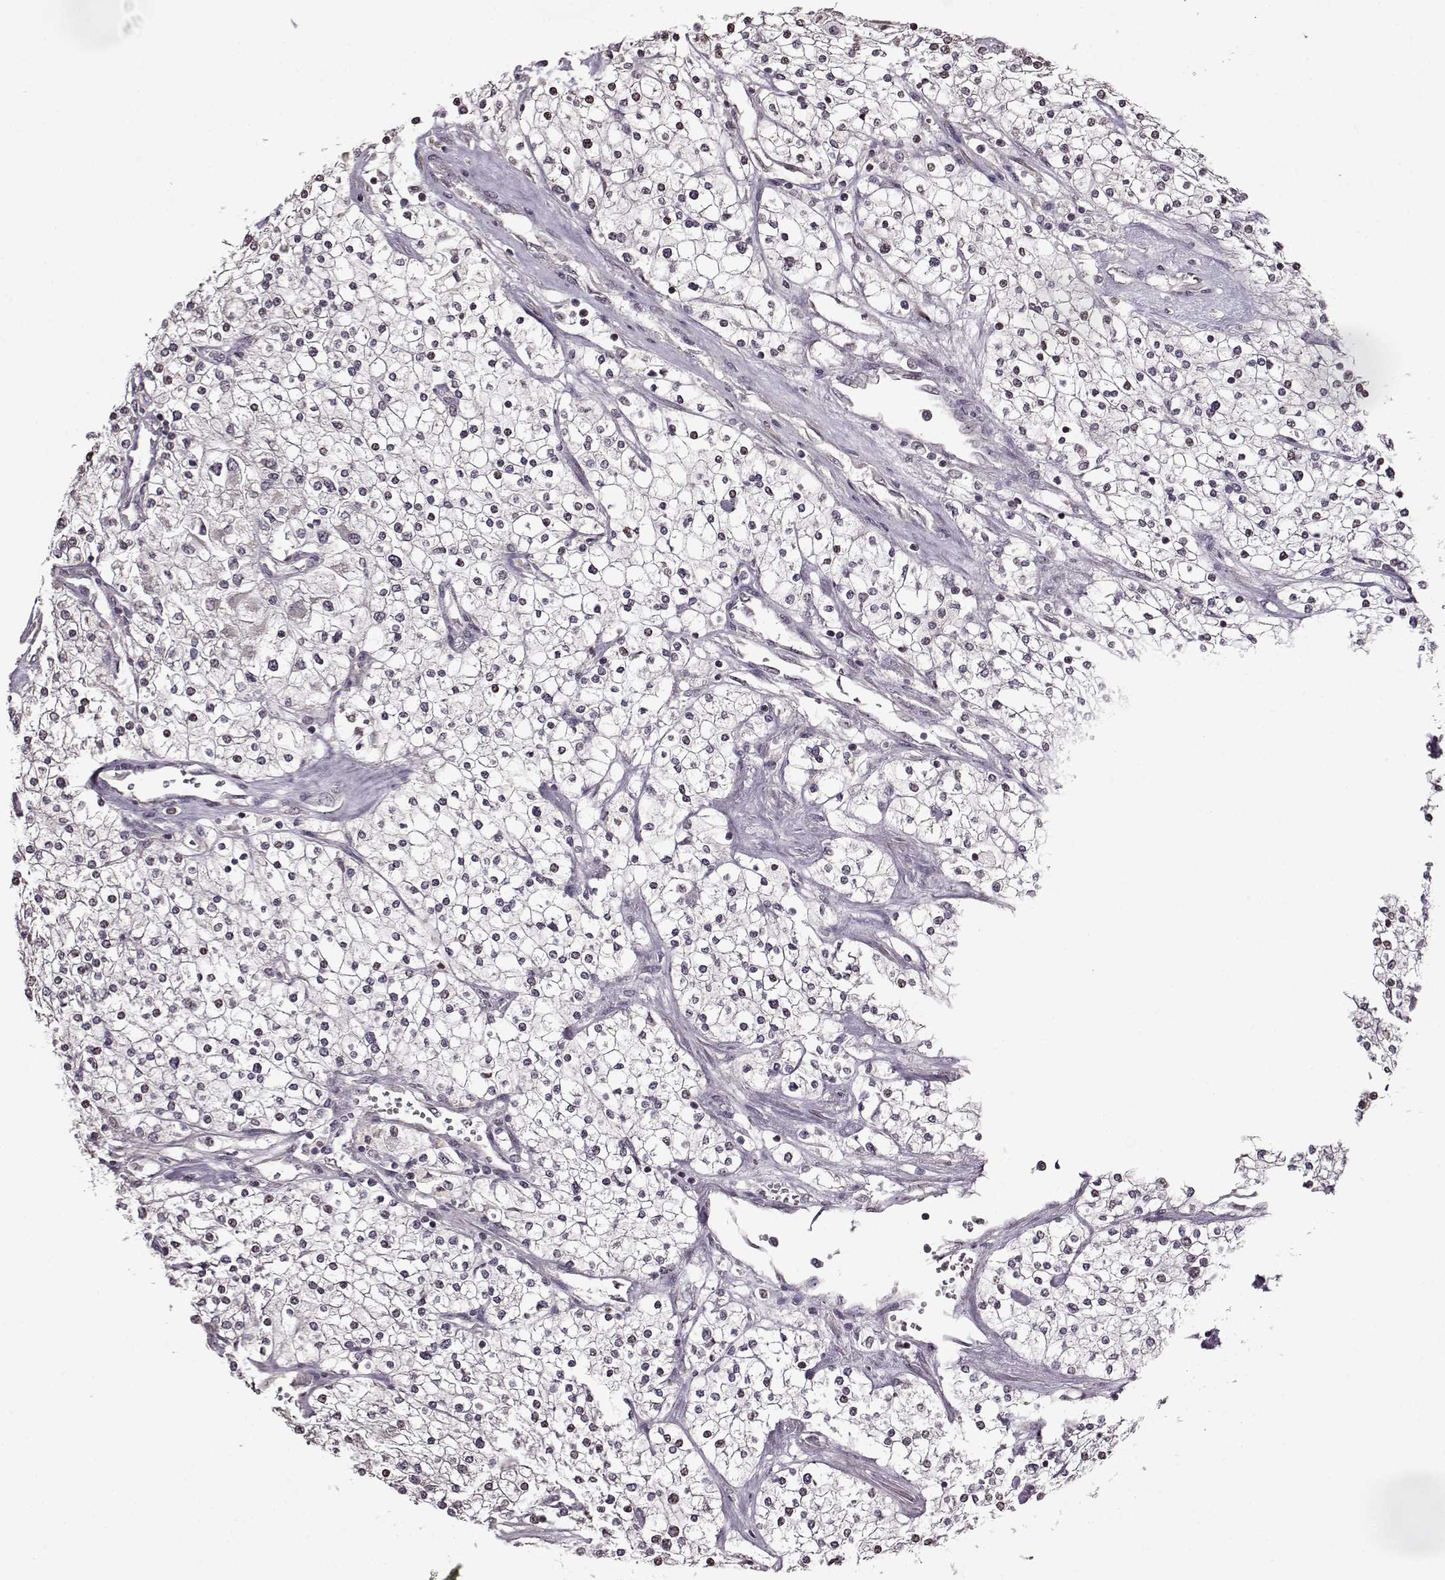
{"staining": {"intensity": "negative", "quantity": "none", "location": "none"}, "tissue": "renal cancer", "cell_type": "Tumor cells", "image_type": "cancer", "snomed": [{"axis": "morphology", "description": "Adenocarcinoma, NOS"}, {"axis": "topography", "description": "Kidney"}], "caption": "The photomicrograph reveals no significant positivity in tumor cells of adenocarcinoma (renal). (Brightfield microscopy of DAB (3,3'-diaminobenzidine) immunohistochemistry (IHC) at high magnification).", "gene": "FSHB", "patient": {"sex": "male", "age": 80}}